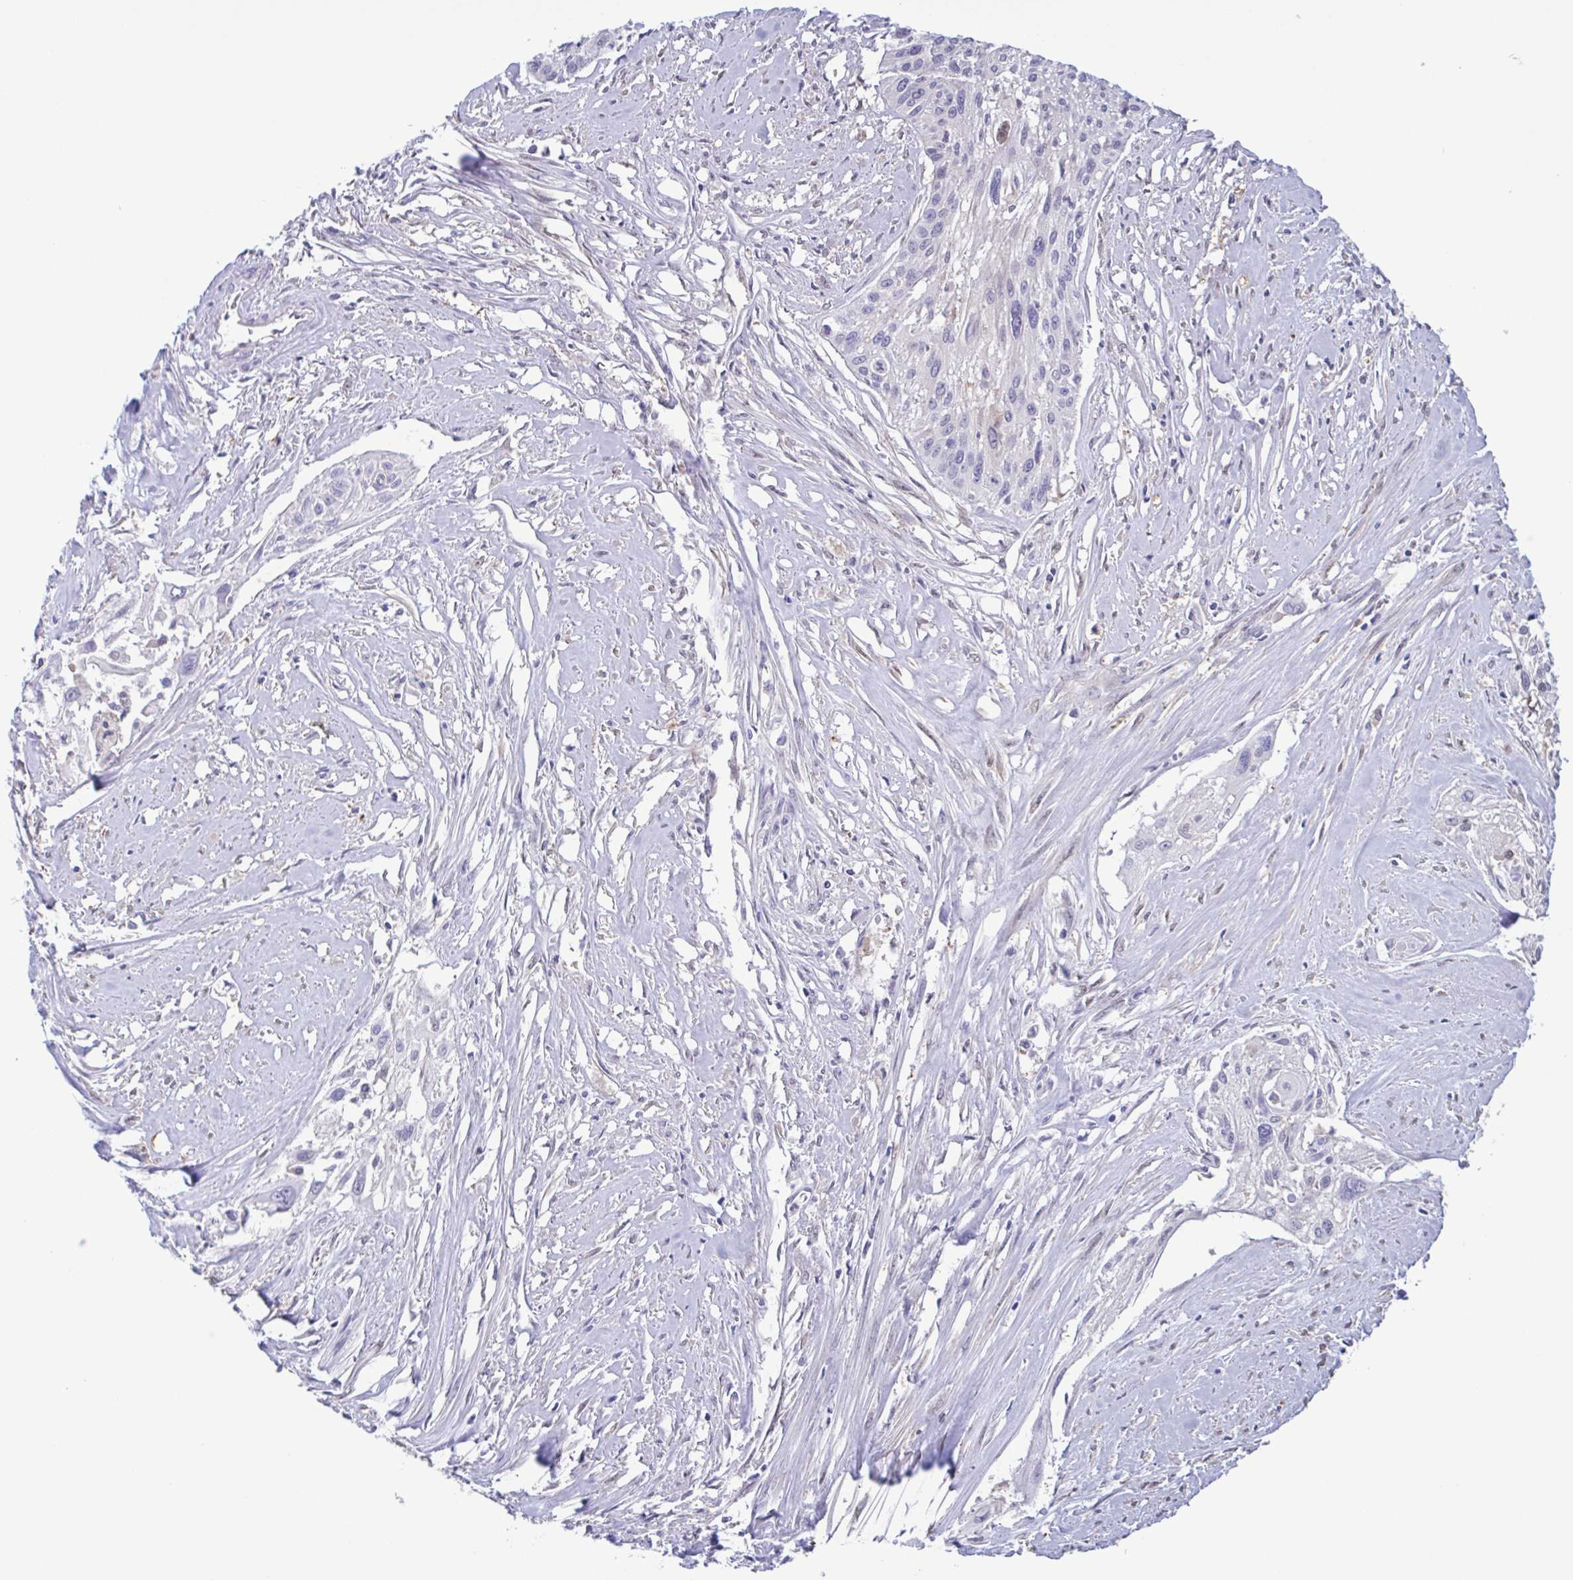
{"staining": {"intensity": "negative", "quantity": "none", "location": "none"}, "tissue": "cervical cancer", "cell_type": "Tumor cells", "image_type": "cancer", "snomed": [{"axis": "morphology", "description": "Squamous cell carcinoma, NOS"}, {"axis": "topography", "description": "Cervix"}], "caption": "There is no significant staining in tumor cells of cervical cancer (squamous cell carcinoma). (DAB (3,3'-diaminobenzidine) IHC visualized using brightfield microscopy, high magnification).", "gene": "LDHC", "patient": {"sex": "female", "age": 49}}